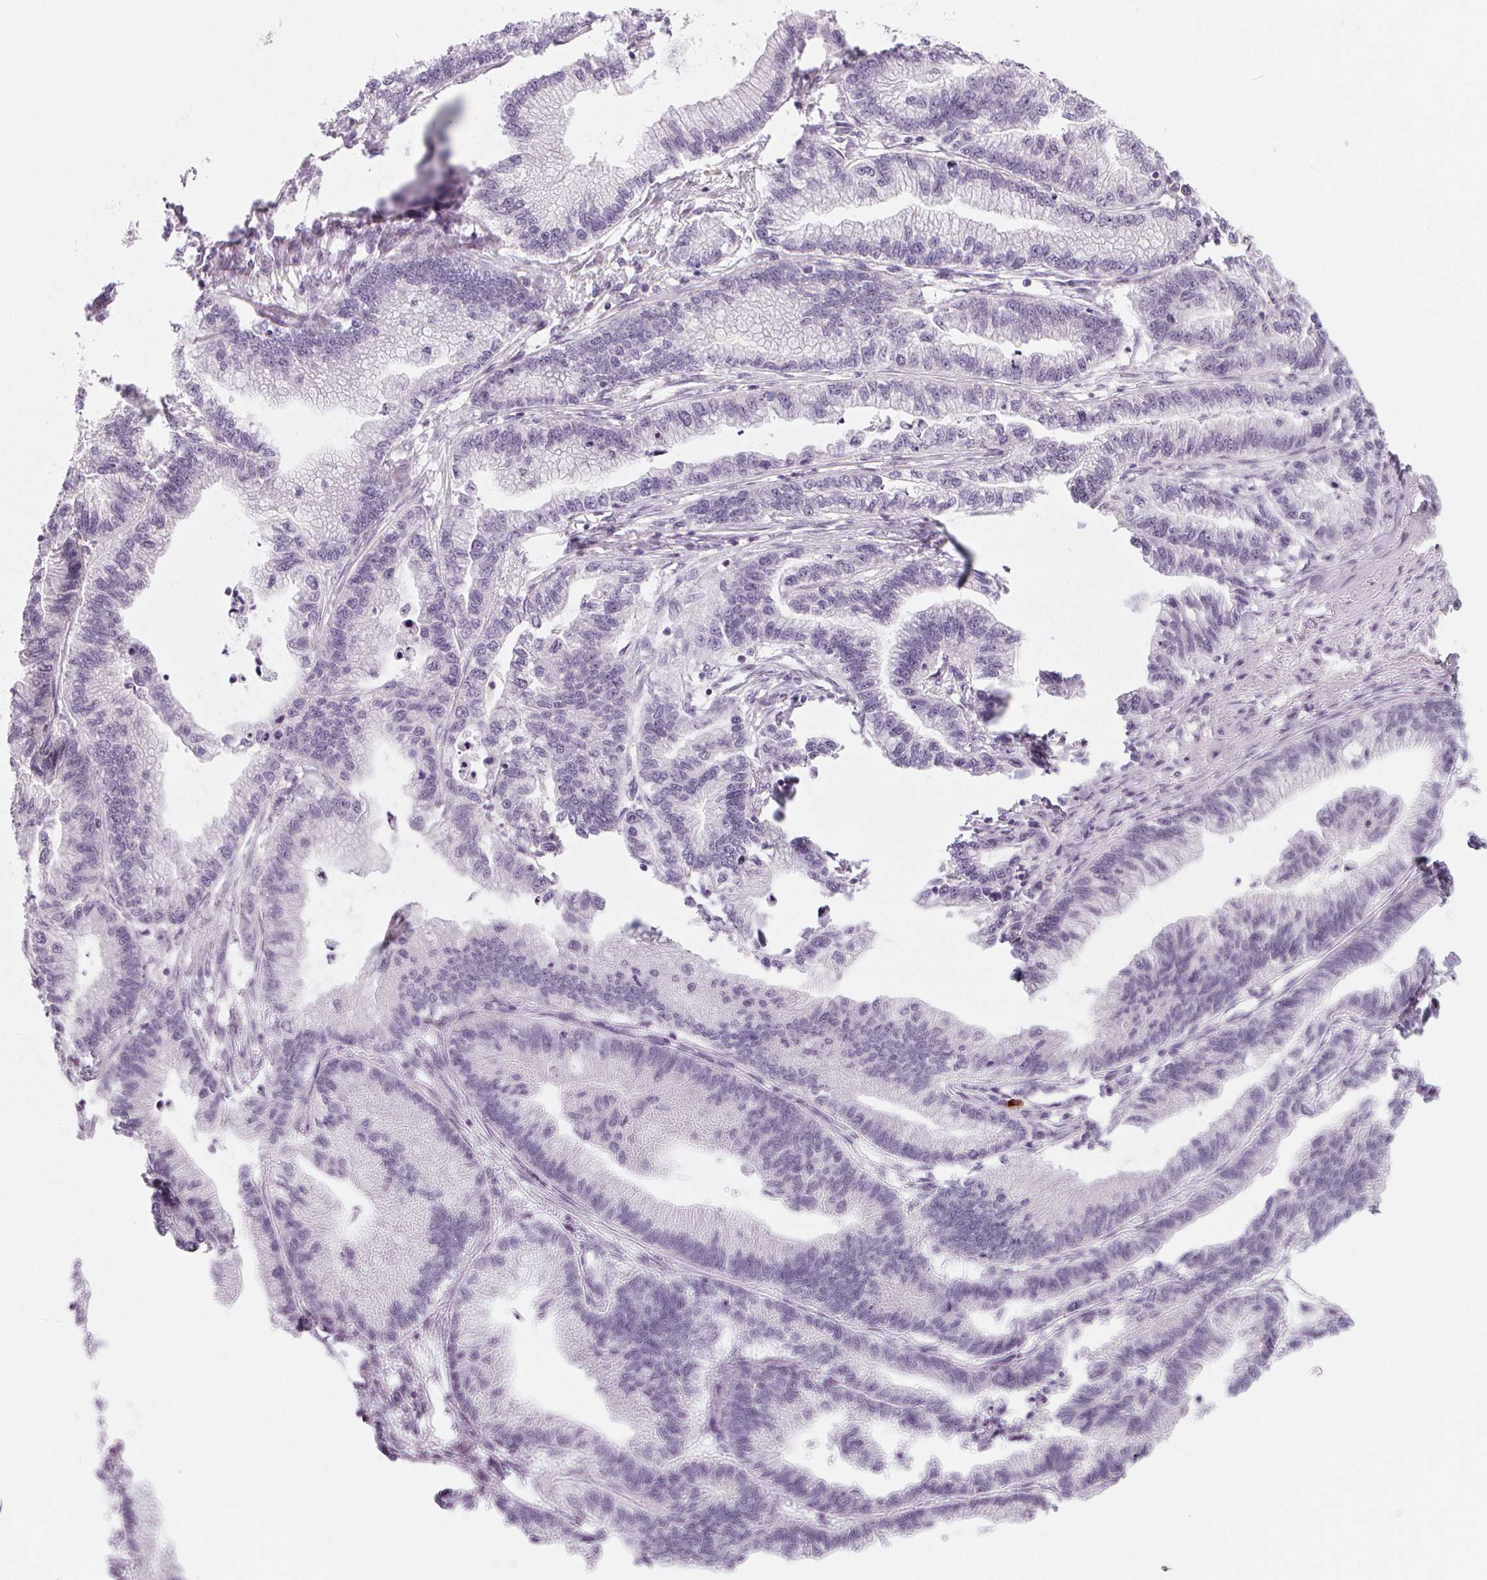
{"staining": {"intensity": "negative", "quantity": "none", "location": "none"}, "tissue": "stomach cancer", "cell_type": "Tumor cells", "image_type": "cancer", "snomed": [{"axis": "morphology", "description": "Adenocarcinoma, NOS"}, {"axis": "topography", "description": "Stomach"}], "caption": "Stomach cancer (adenocarcinoma) stained for a protein using immunohistochemistry shows no expression tumor cells.", "gene": "CFC1", "patient": {"sex": "male", "age": 83}}